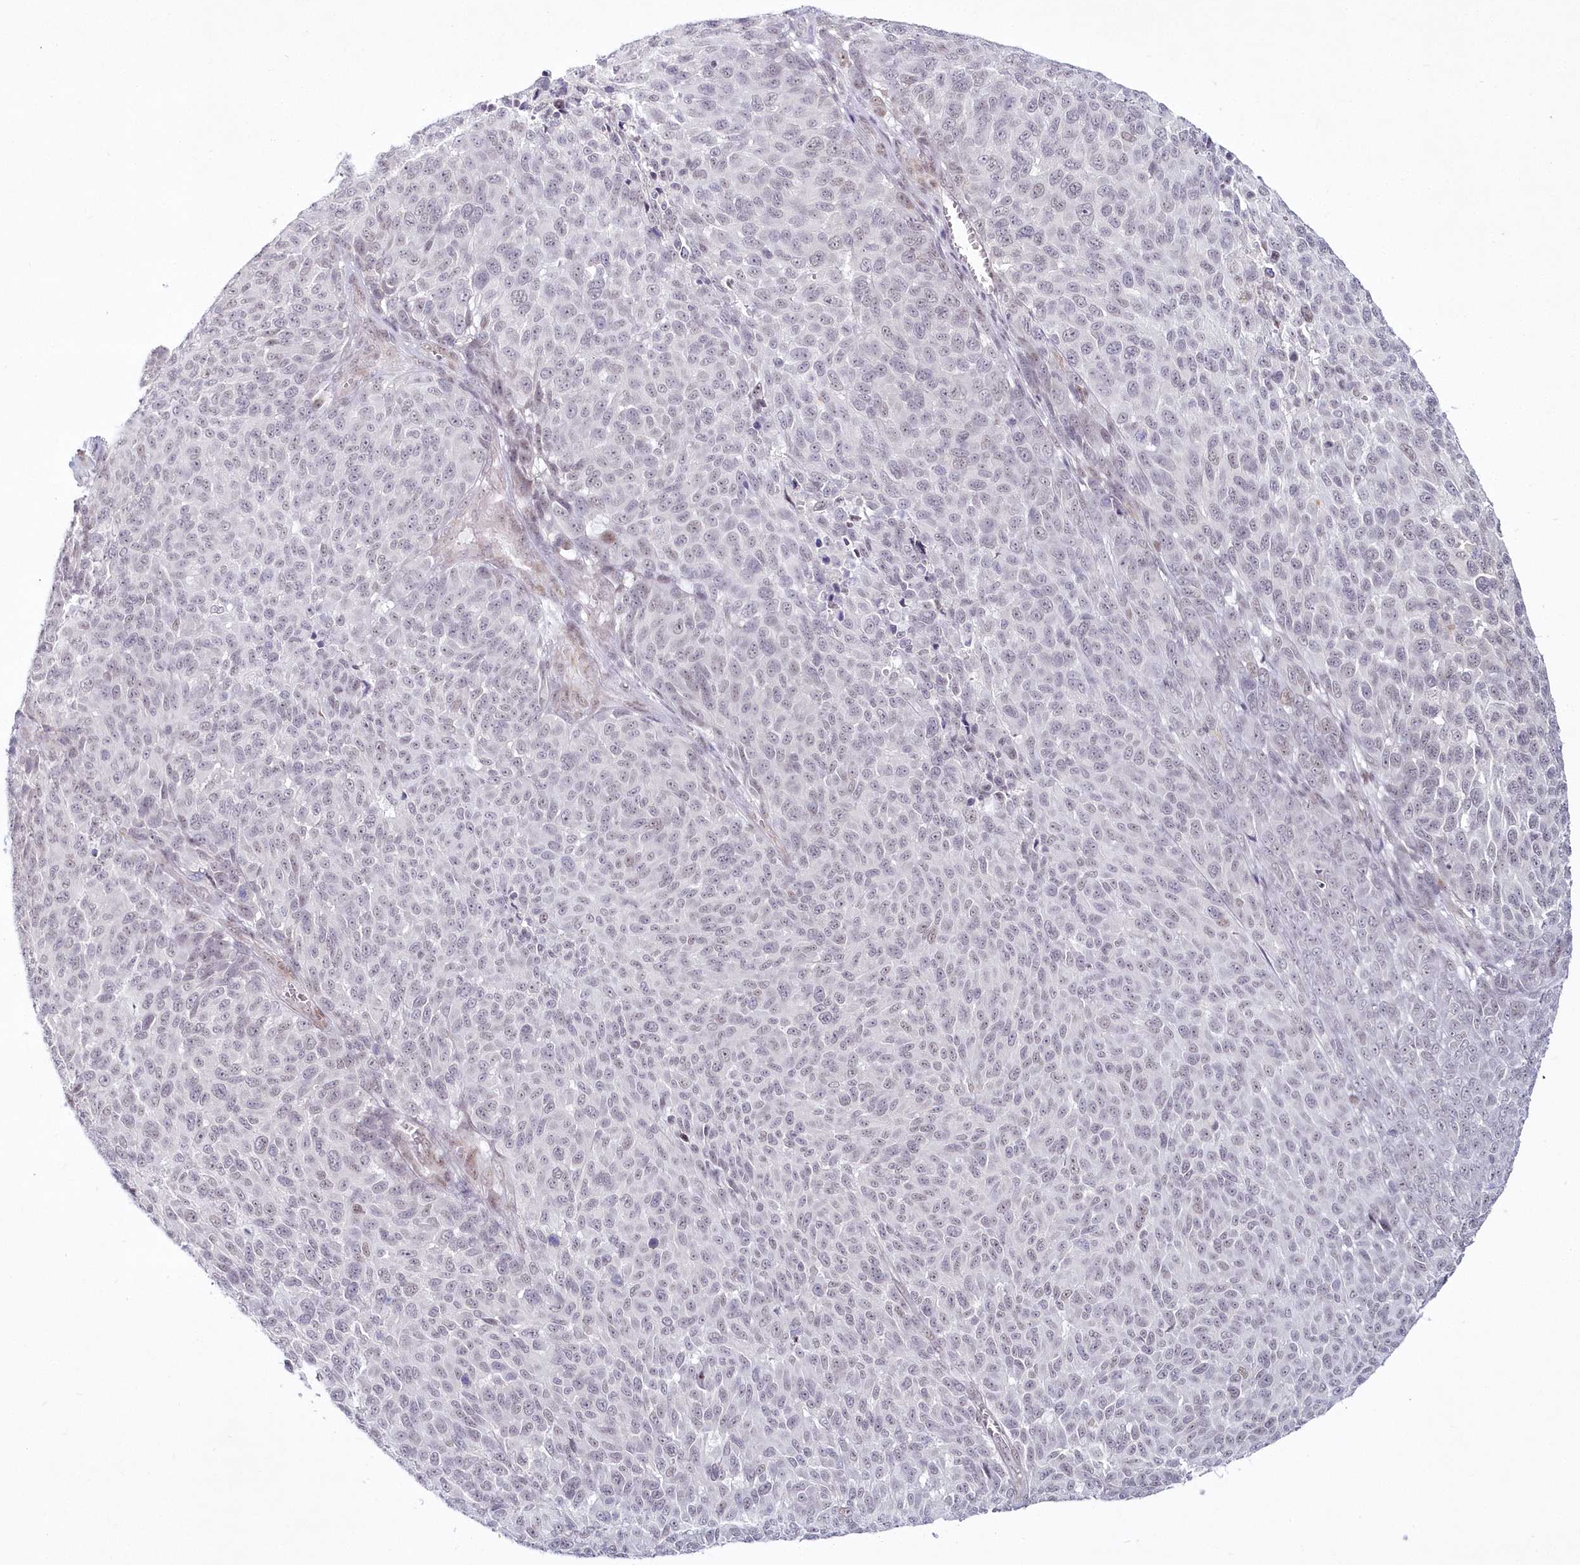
{"staining": {"intensity": "weak", "quantity": "<25%", "location": "nuclear"}, "tissue": "melanoma", "cell_type": "Tumor cells", "image_type": "cancer", "snomed": [{"axis": "morphology", "description": "Malignant melanoma, NOS"}, {"axis": "topography", "description": "Skin"}], "caption": "Tumor cells show no significant staining in malignant melanoma. Nuclei are stained in blue.", "gene": "HYCC2", "patient": {"sex": "male", "age": 49}}